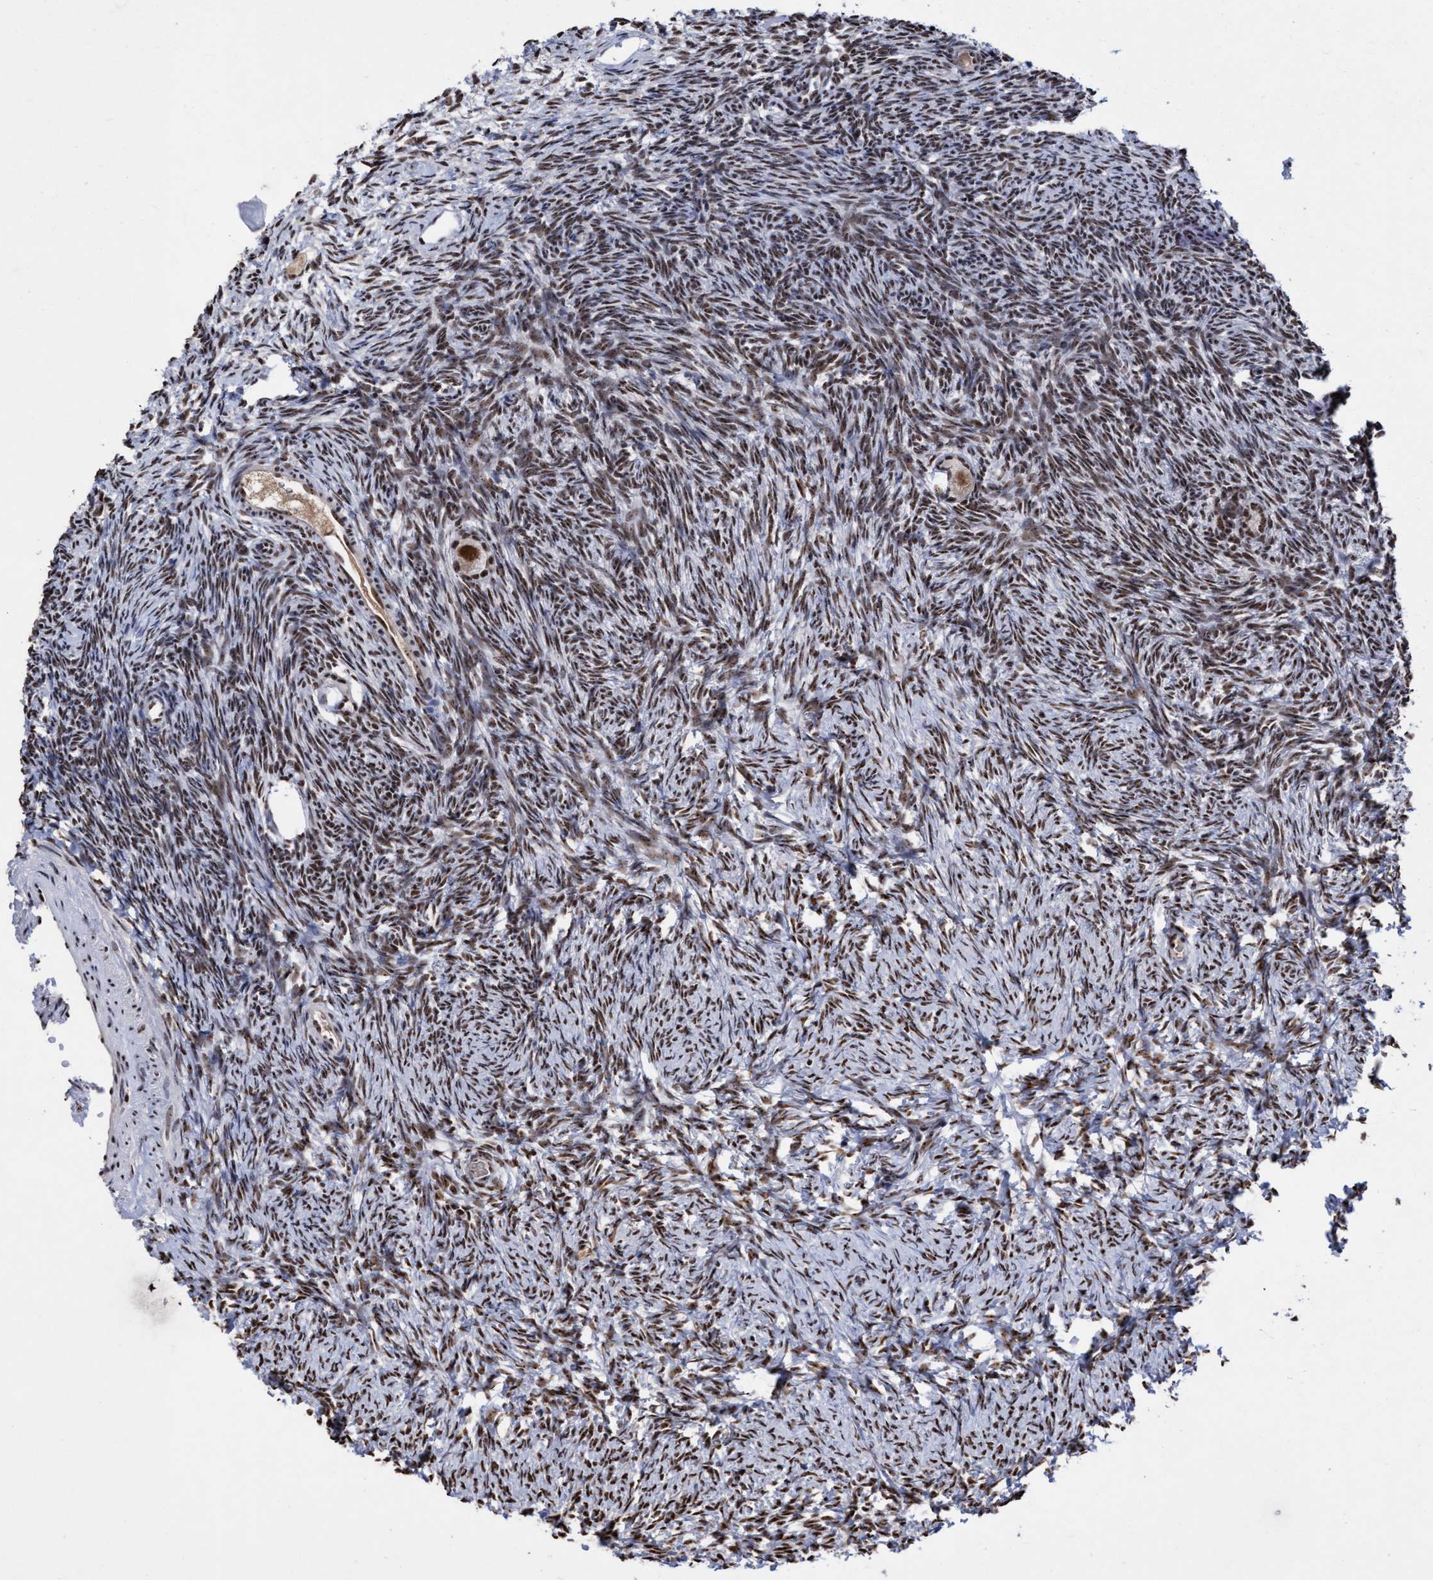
{"staining": {"intensity": "strong", "quantity": ">75%", "location": "nuclear"}, "tissue": "ovary", "cell_type": "Follicle cells", "image_type": "normal", "snomed": [{"axis": "morphology", "description": "Normal tissue, NOS"}, {"axis": "topography", "description": "Ovary"}], "caption": "IHC (DAB) staining of unremarkable human ovary shows strong nuclear protein positivity in approximately >75% of follicle cells. Immunohistochemistry stains the protein in brown and the nuclei are stained blue.", "gene": "EFCAB10", "patient": {"sex": "female", "age": 34}}